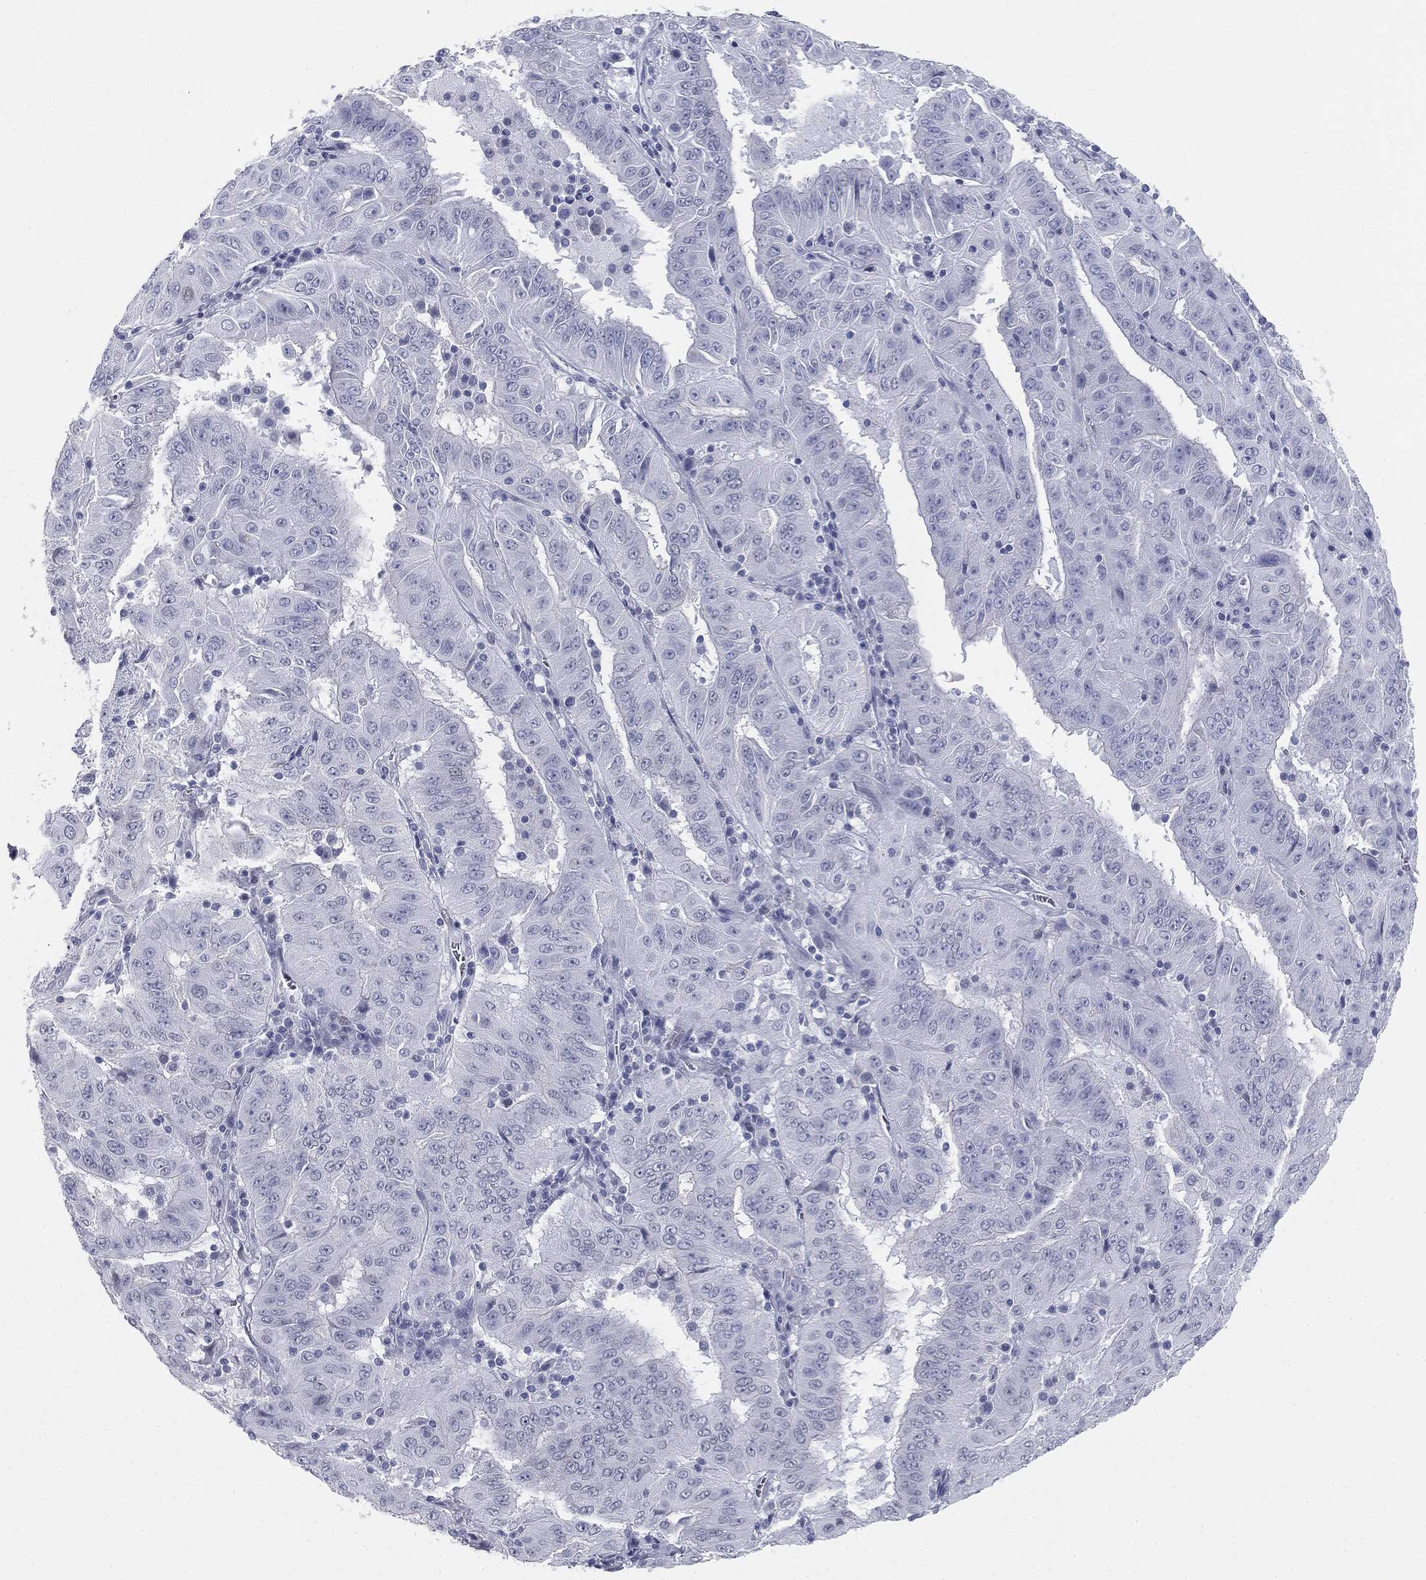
{"staining": {"intensity": "negative", "quantity": "none", "location": "none"}, "tissue": "pancreatic cancer", "cell_type": "Tumor cells", "image_type": "cancer", "snomed": [{"axis": "morphology", "description": "Adenocarcinoma, NOS"}, {"axis": "topography", "description": "Pancreas"}], "caption": "Human pancreatic adenocarcinoma stained for a protein using immunohistochemistry (IHC) demonstrates no expression in tumor cells.", "gene": "TPO", "patient": {"sex": "male", "age": 63}}